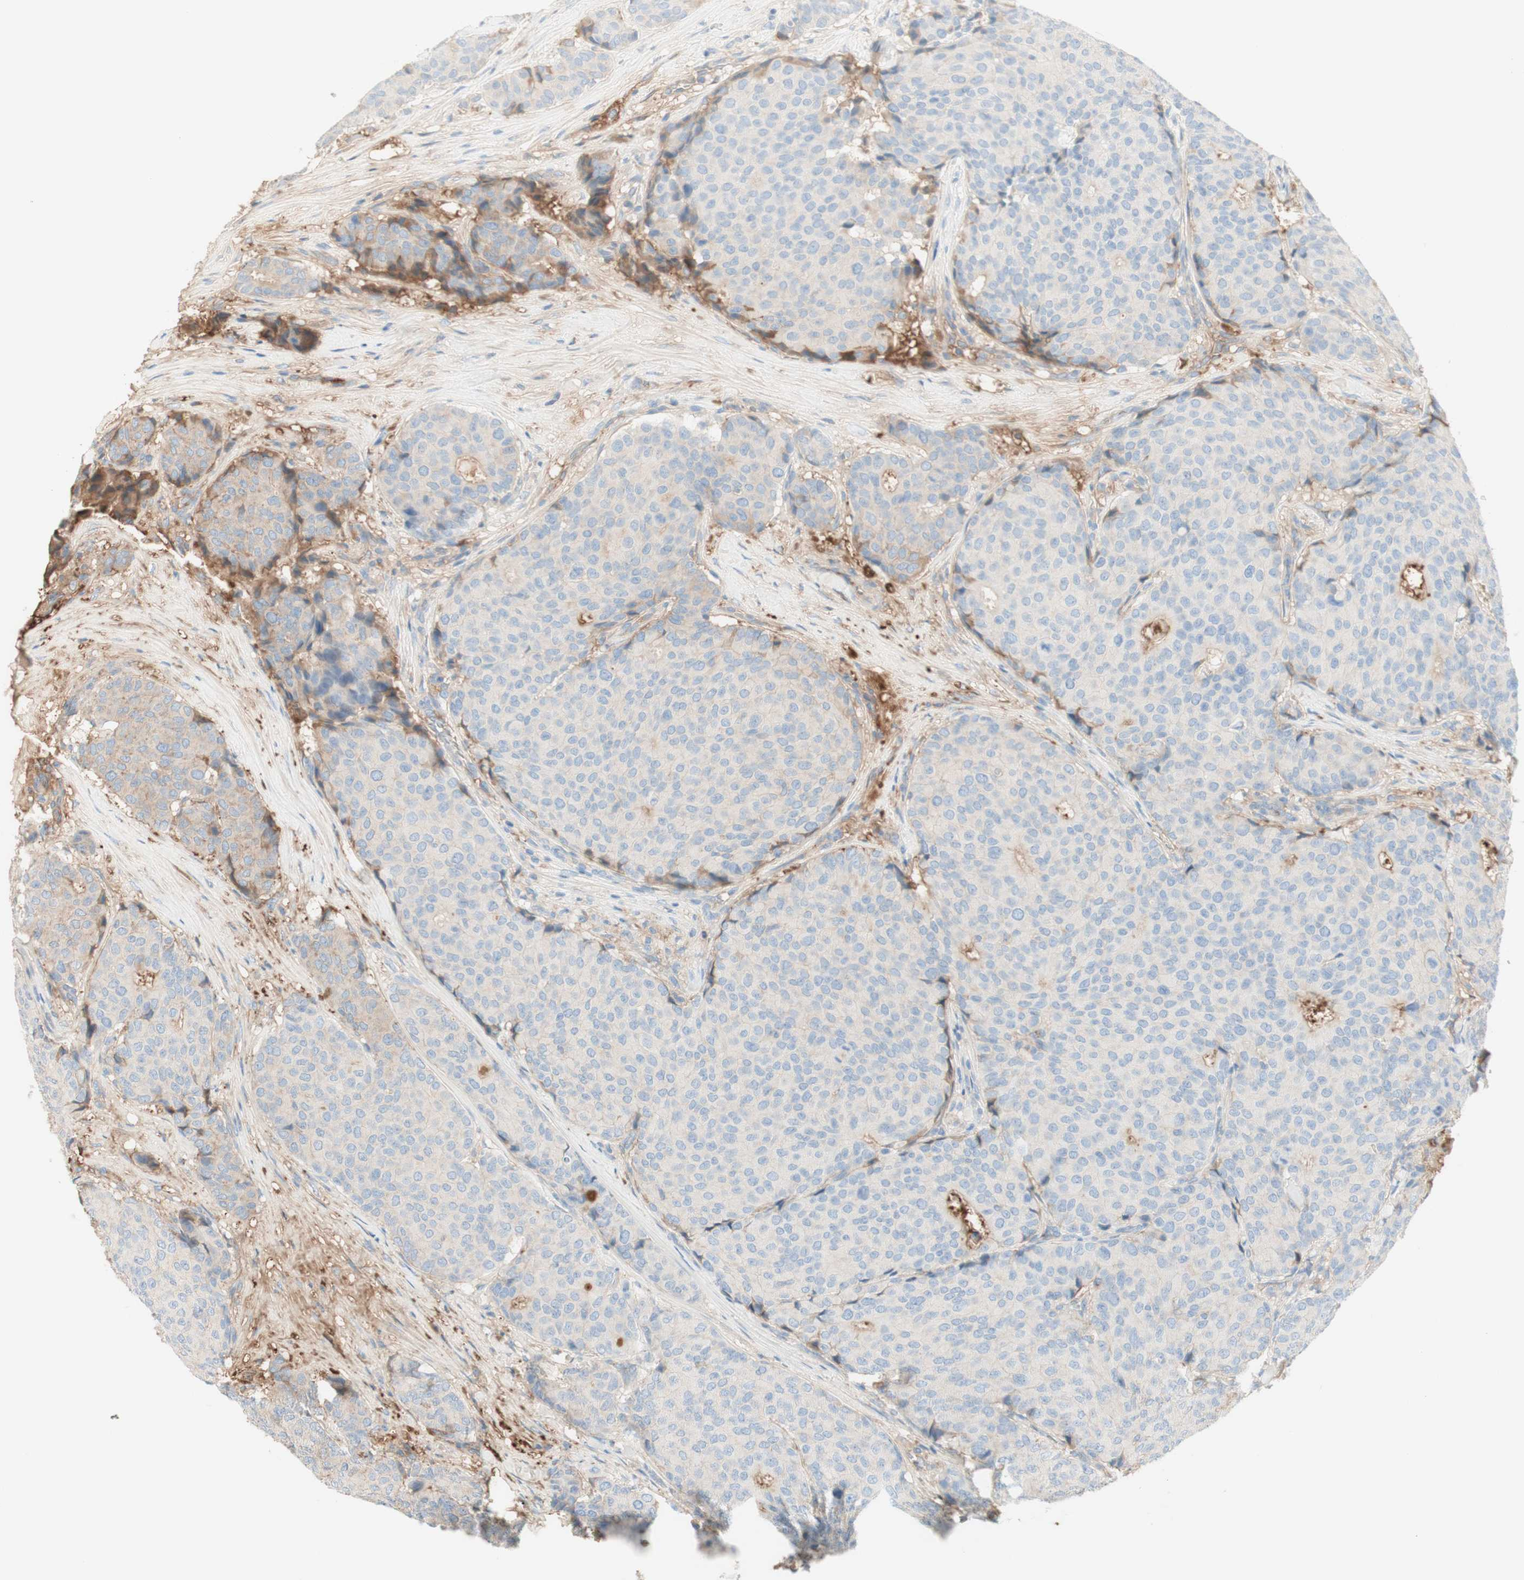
{"staining": {"intensity": "negative", "quantity": "none", "location": "none"}, "tissue": "breast cancer", "cell_type": "Tumor cells", "image_type": "cancer", "snomed": [{"axis": "morphology", "description": "Duct carcinoma"}, {"axis": "topography", "description": "Breast"}], "caption": "DAB immunohistochemical staining of intraductal carcinoma (breast) exhibits no significant staining in tumor cells.", "gene": "KNG1", "patient": {"sex": "female", "age": 75}}